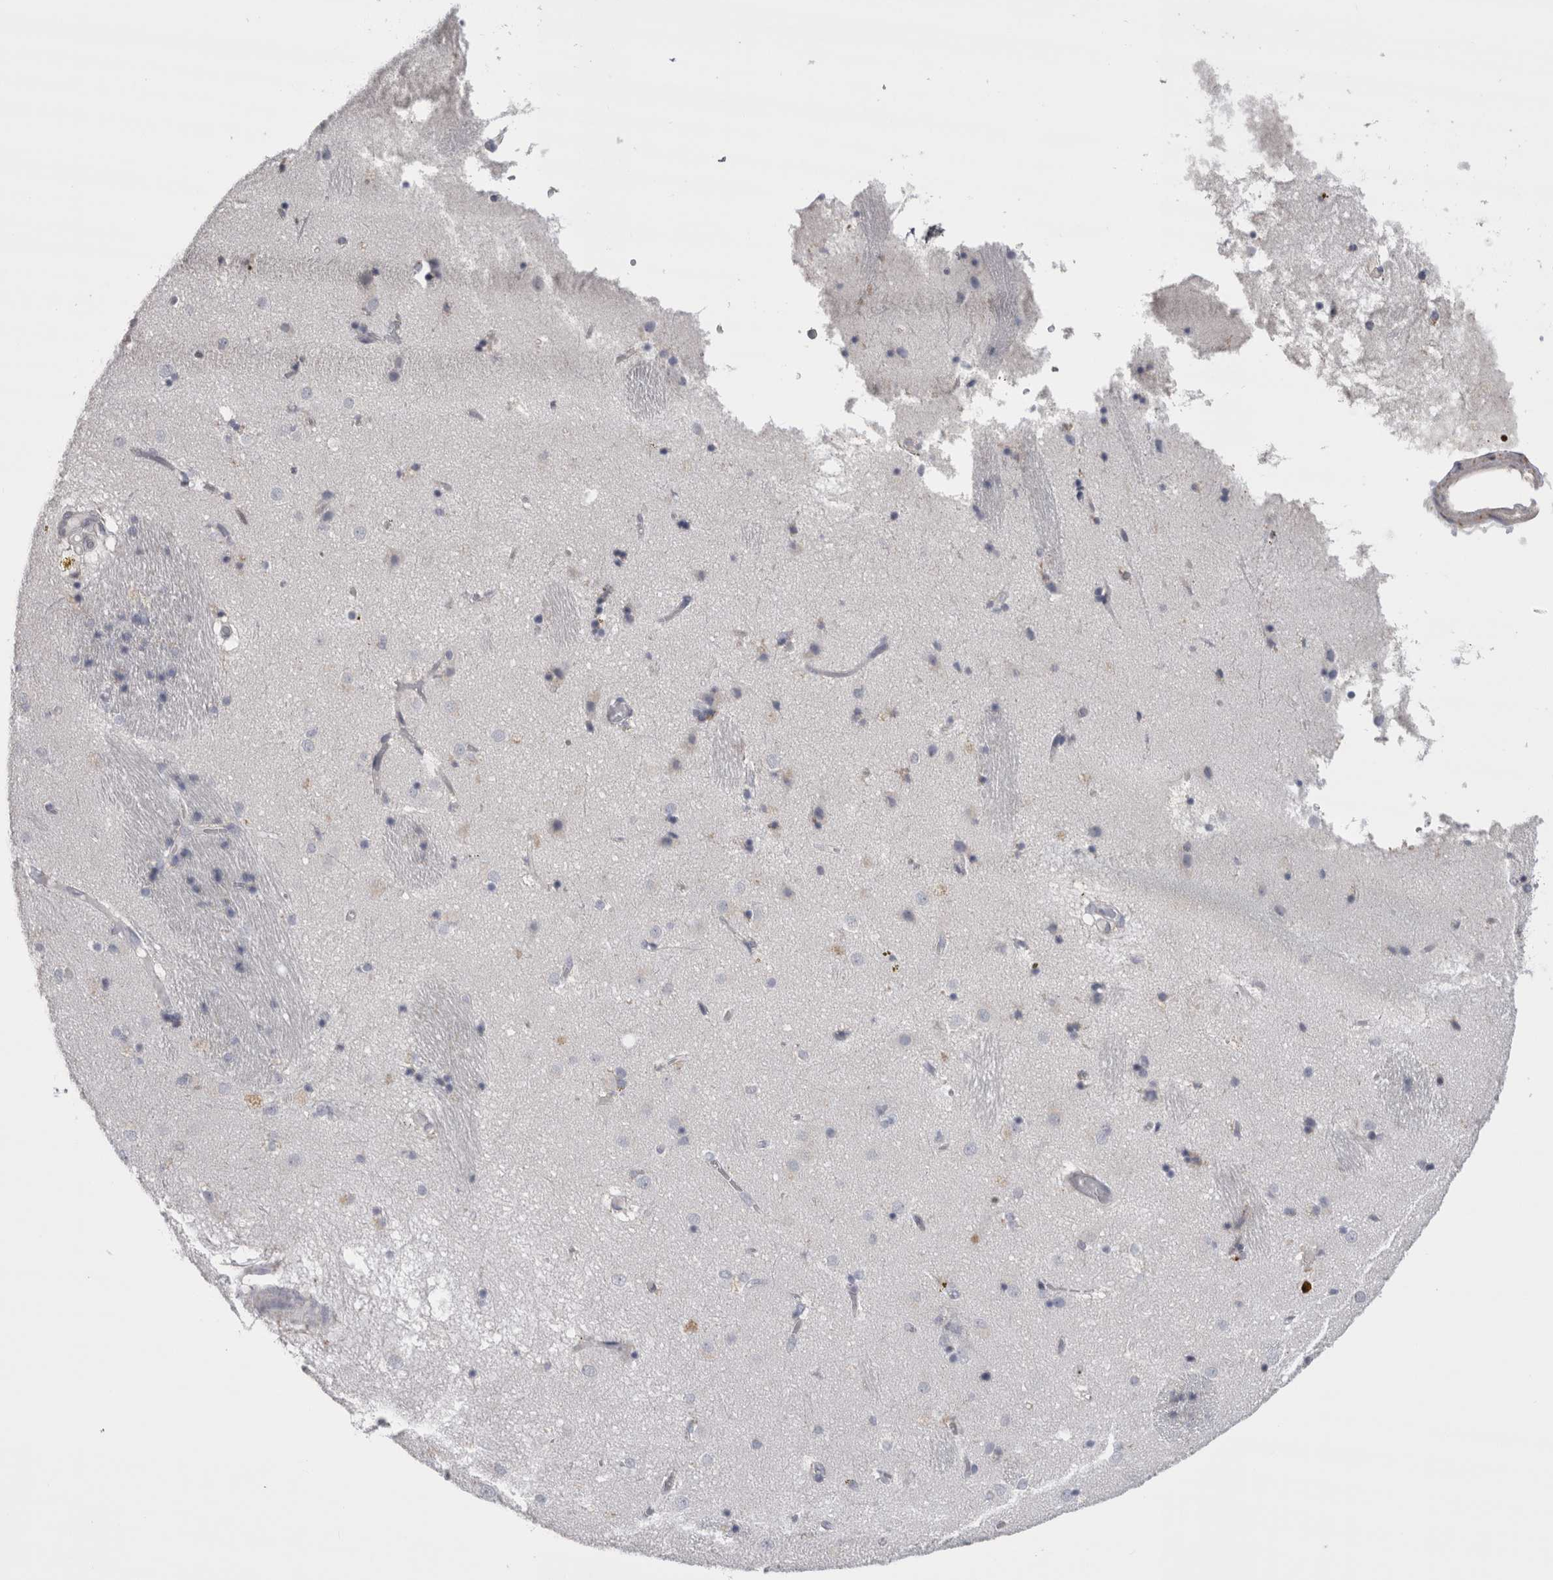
{"staining": {"intensity": "negative", "quantity": "none", "location": "none"}, "tissue": "caudate", "cell_type": "Glial cells", "image_type": "normal", "snomed": [{"axis": "morphology", "description": "Normal tissue, NOS"}, {"axis": "topography", "description": "Lateral ventricle wall"}], "caption": "Image shows no significant protein positivity in glial cells of normal caudate.", "gene": "DHRS4", "patient": {"sex": "male", "age": 70}}